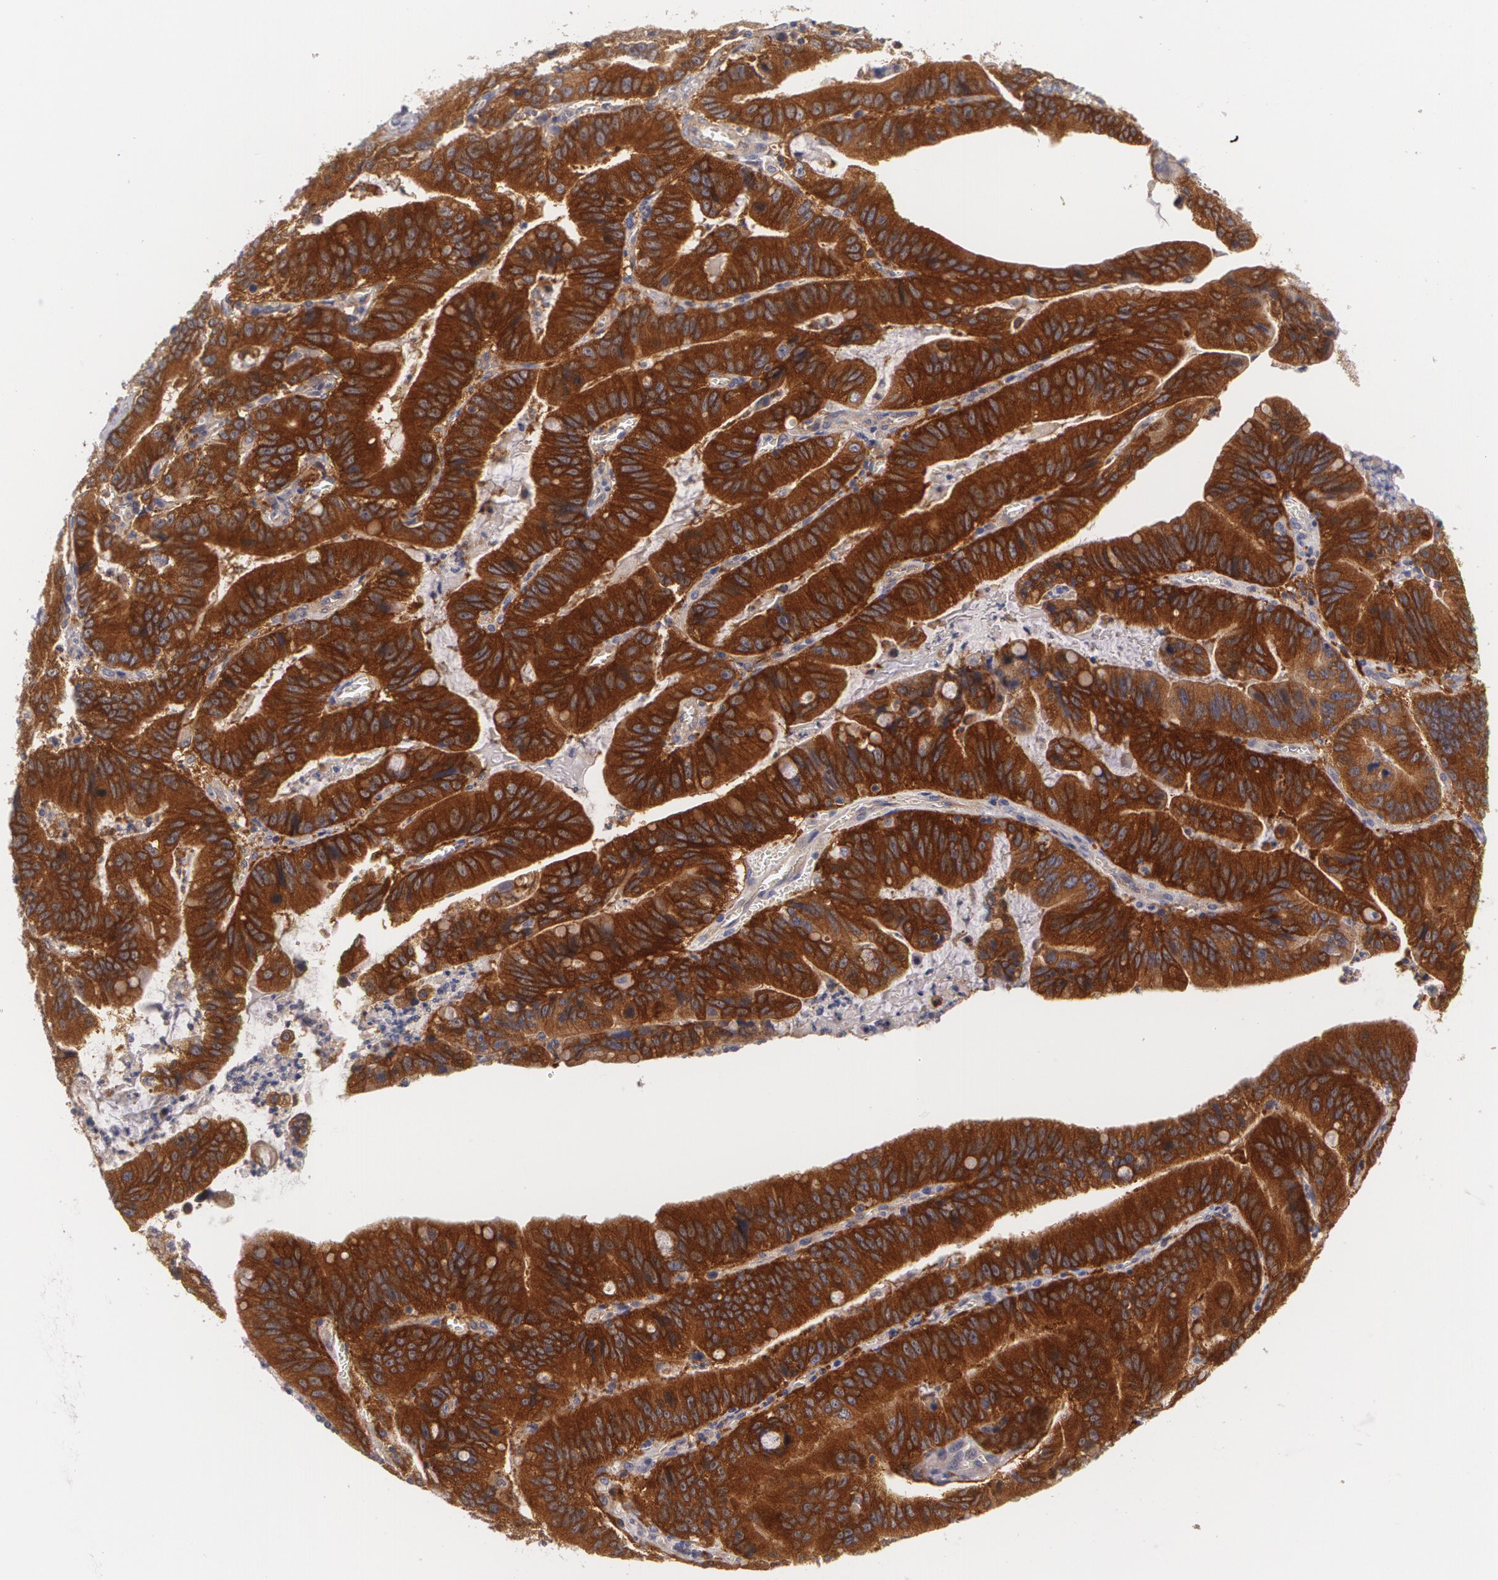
{"staining": {"intensity": "strong", "quantity": ">75%", "location": "cytoplasmic/membranous"}, "tissue": "stomach cancer", "cell_type": "Tumor cells", "image_type": "cancer", "snomed": [{"axis": "morphology", "description": "Adenocarcinoma, NOS"}, {"axis": "topography", "description": "Stomach, upper"}], "caption": "Immunohistochemistry histopathology image of neoplastic tissue: stomach cancer stained using immunohistochemistry (IHC) shows high levels of strong protein expression localized specifically in the cytoplasmic/membranous of tumor cells, appearing as a cytoplasmic/membranous brown color.", "gene": "CASK", "patient": {"sex": "male", "age": 63}}